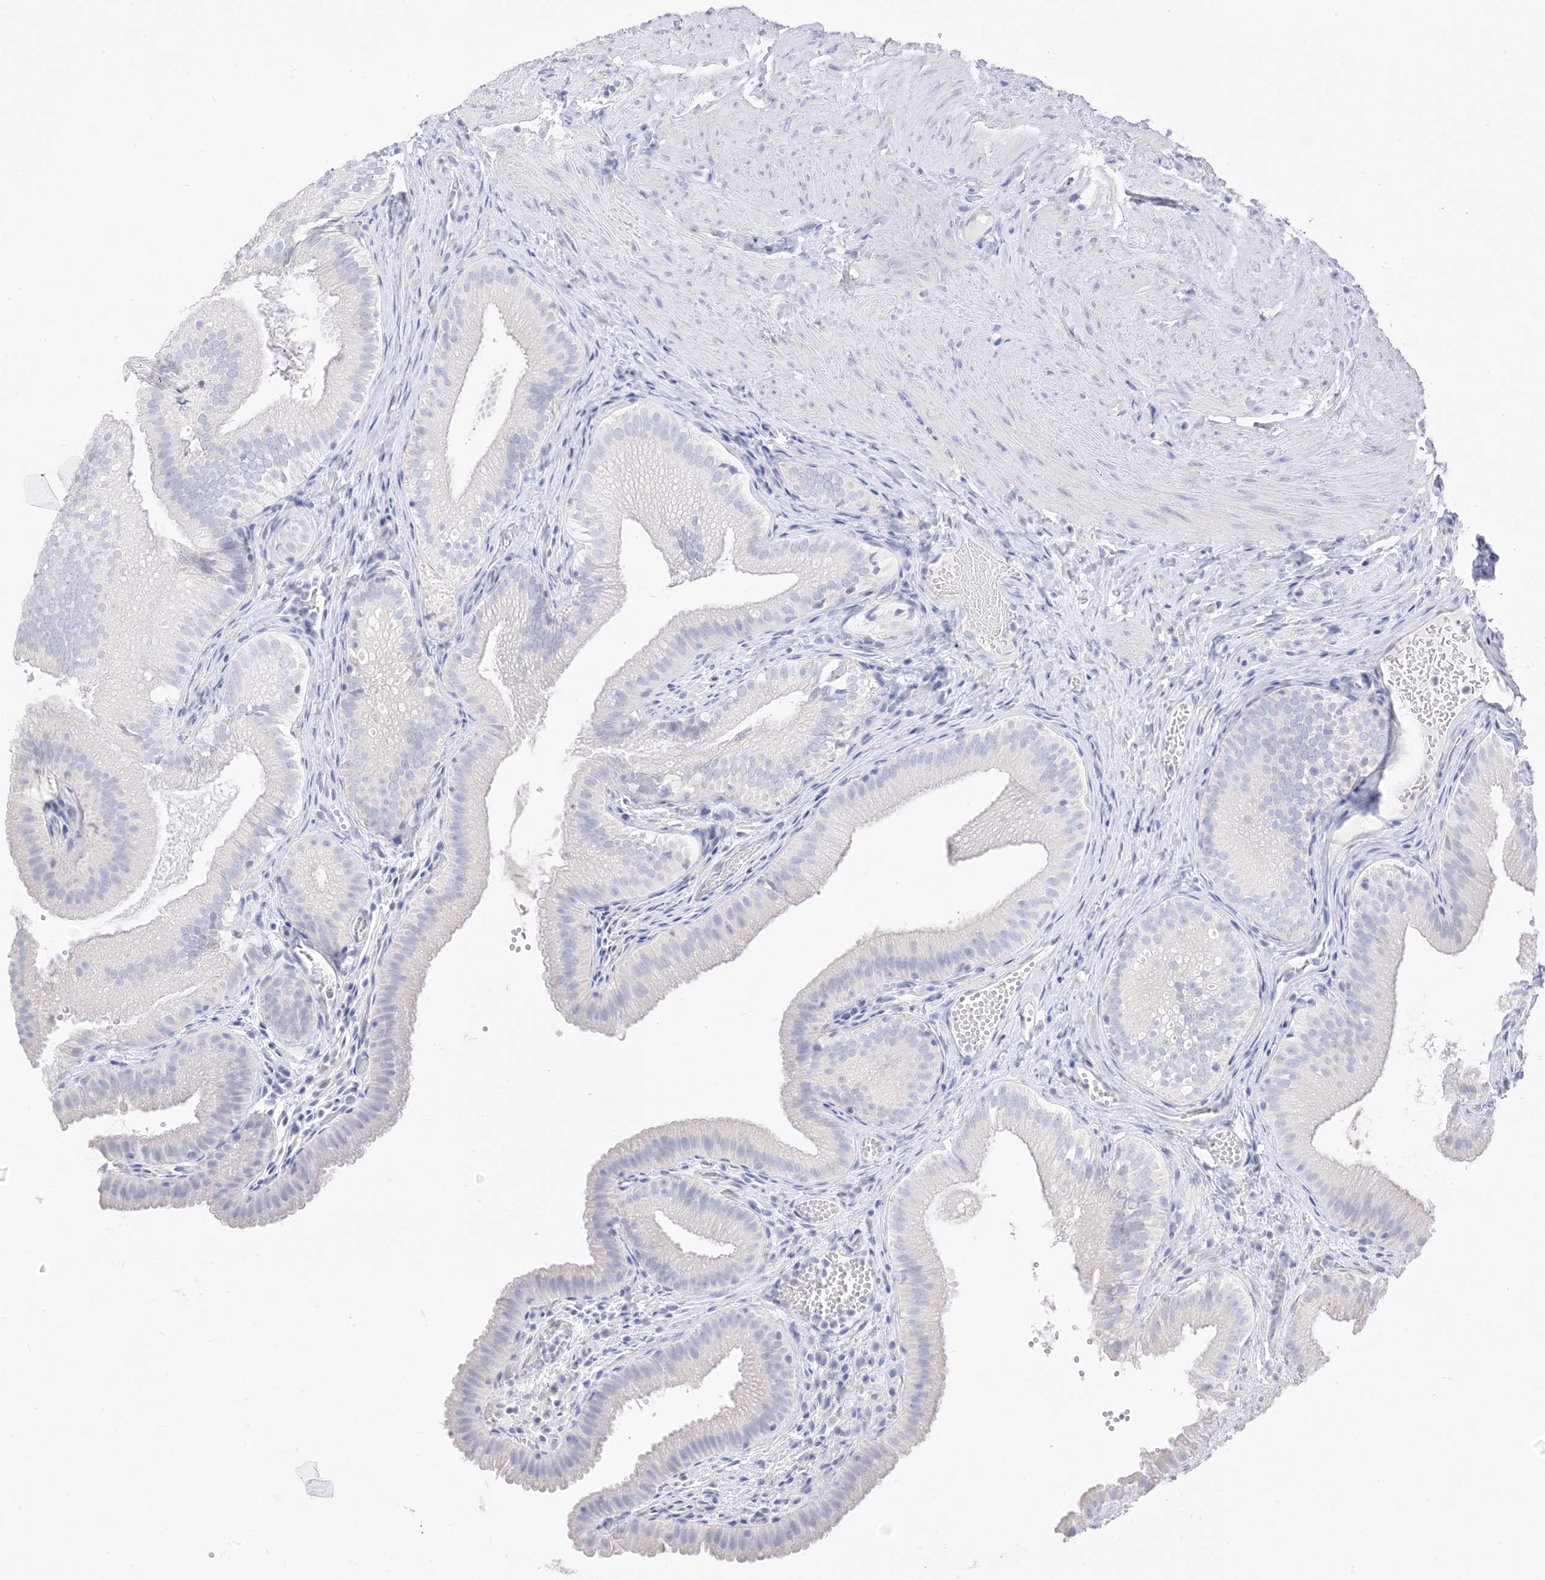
{"staining": {"intensity": "negative", "quantity": "none", "location": "none"}, "tissue": "gallbladder", "cell_type": "Glandular cells", "image_type": "normal", "snomed": [{"axis": "morphology", "description": "Normal tissue, NOS"}, {"axis": "topography", "description": "Gallbladder"}], "caption": "The immunohistochemistry photomicrograph has no significant expression in glandular cells of gallbladder. (Stains: DAB immunohistochemistry with hematoxylin counter stain, Microscopy: brightfield microscopy at high magnification).", "gene": "MUC17", "patient": {"sex": "female", "age": 30}}